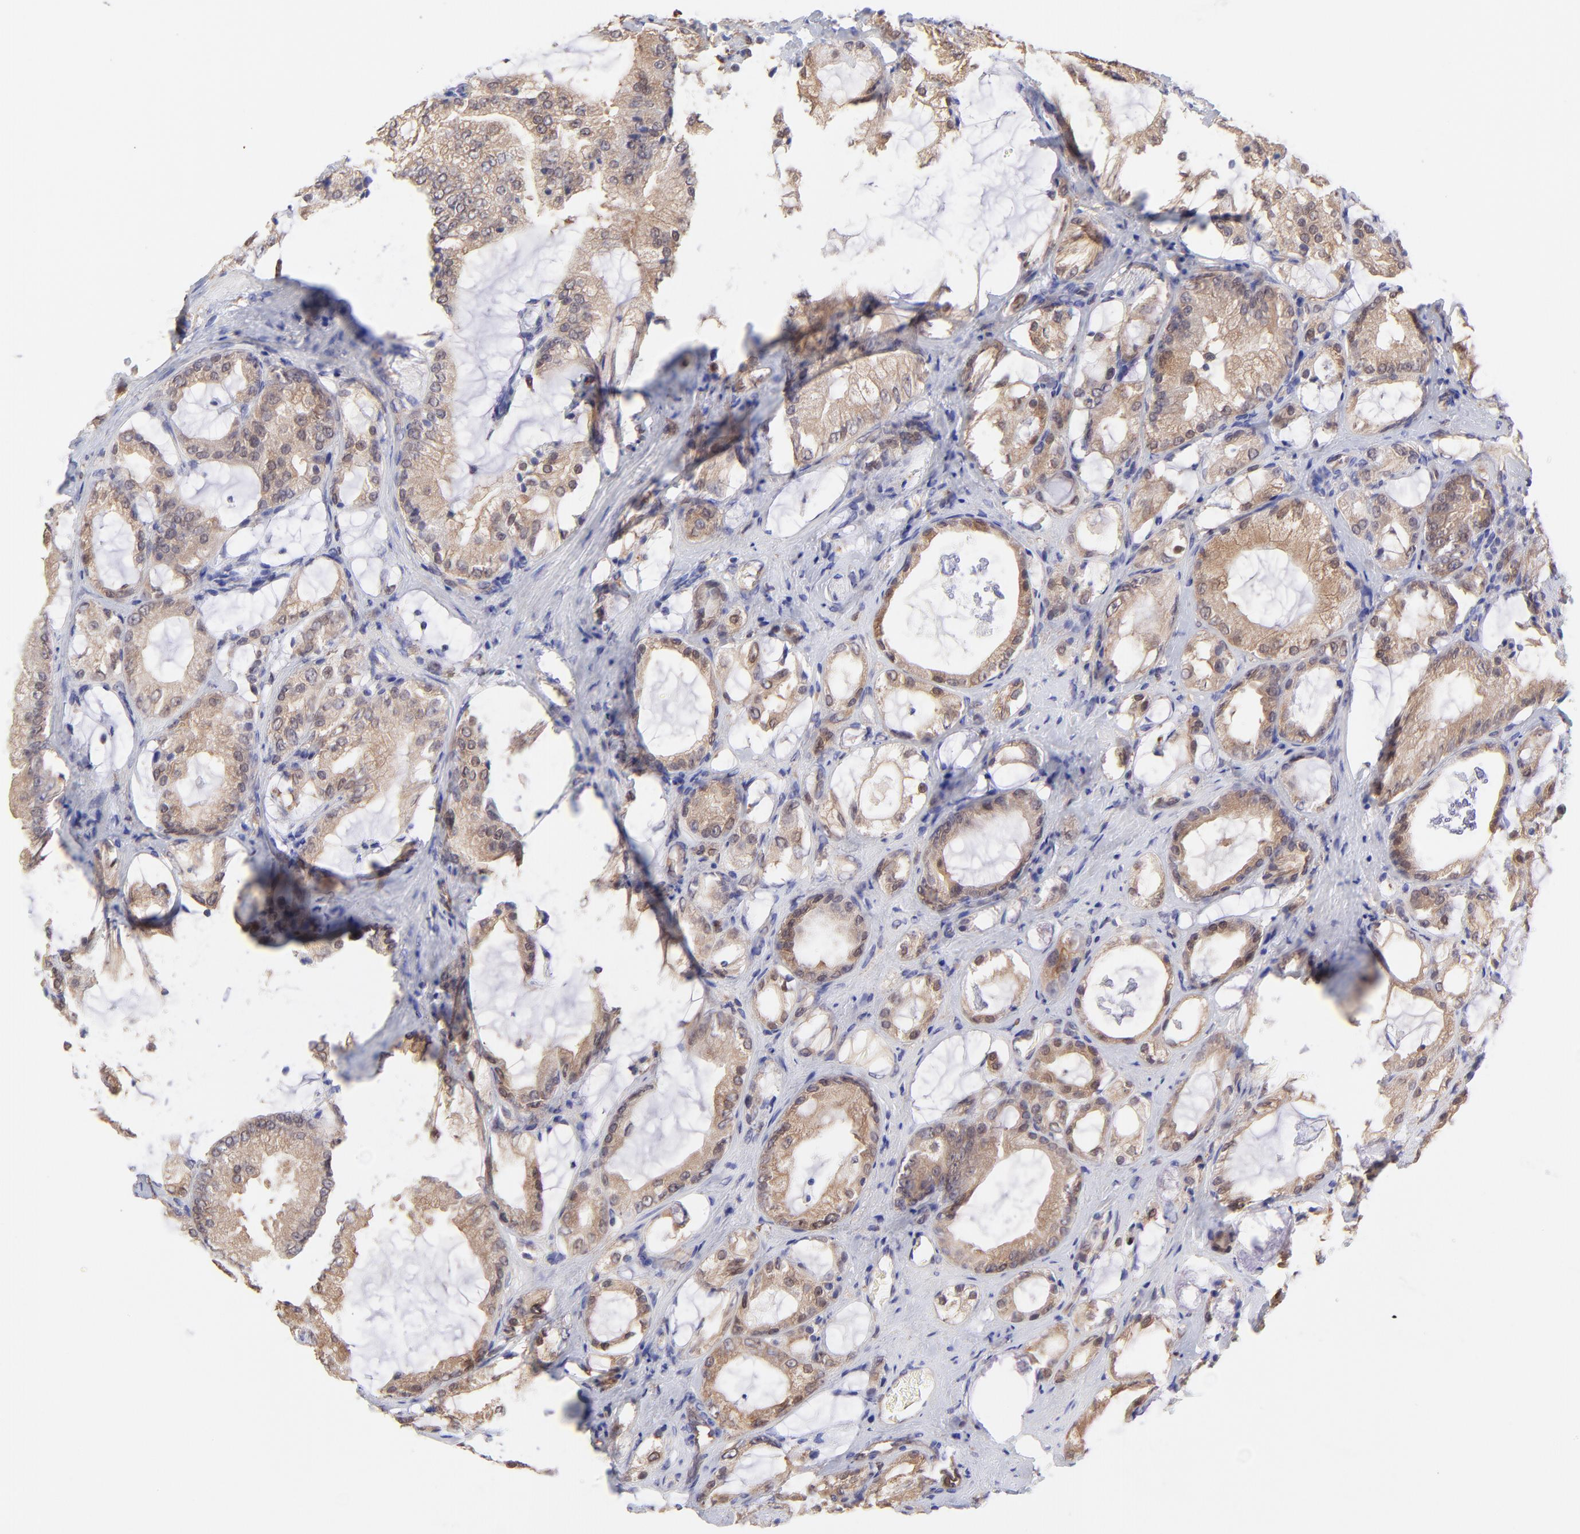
{"staining": {"intensity": "weak", "quantity": ">75%", "location": "cytoplasmic/membranous"}, "tissue": "prostate cancer", "cell_type": "Tumor cells", "image_type": "cancer", "snomed": [{"axis": "morphology", "description": "Adenocarcinoma, Medium grade"}, {"axis": "topography", "description": "Prostate"}], "caption": "A low amount of weak cytoplasmic/membranous staining is seen in approximately >75% of tumor cells in prostate medium-grade adenocarcinoma tissue. The staining was performed using DAB (3,3'-diaminobenzidine), with brown indicating positive protein expression. Nuclei are stained blue with hematoxylin.", "gene": "HYAL1", "patient": {"sex": "male", "age": 70}}